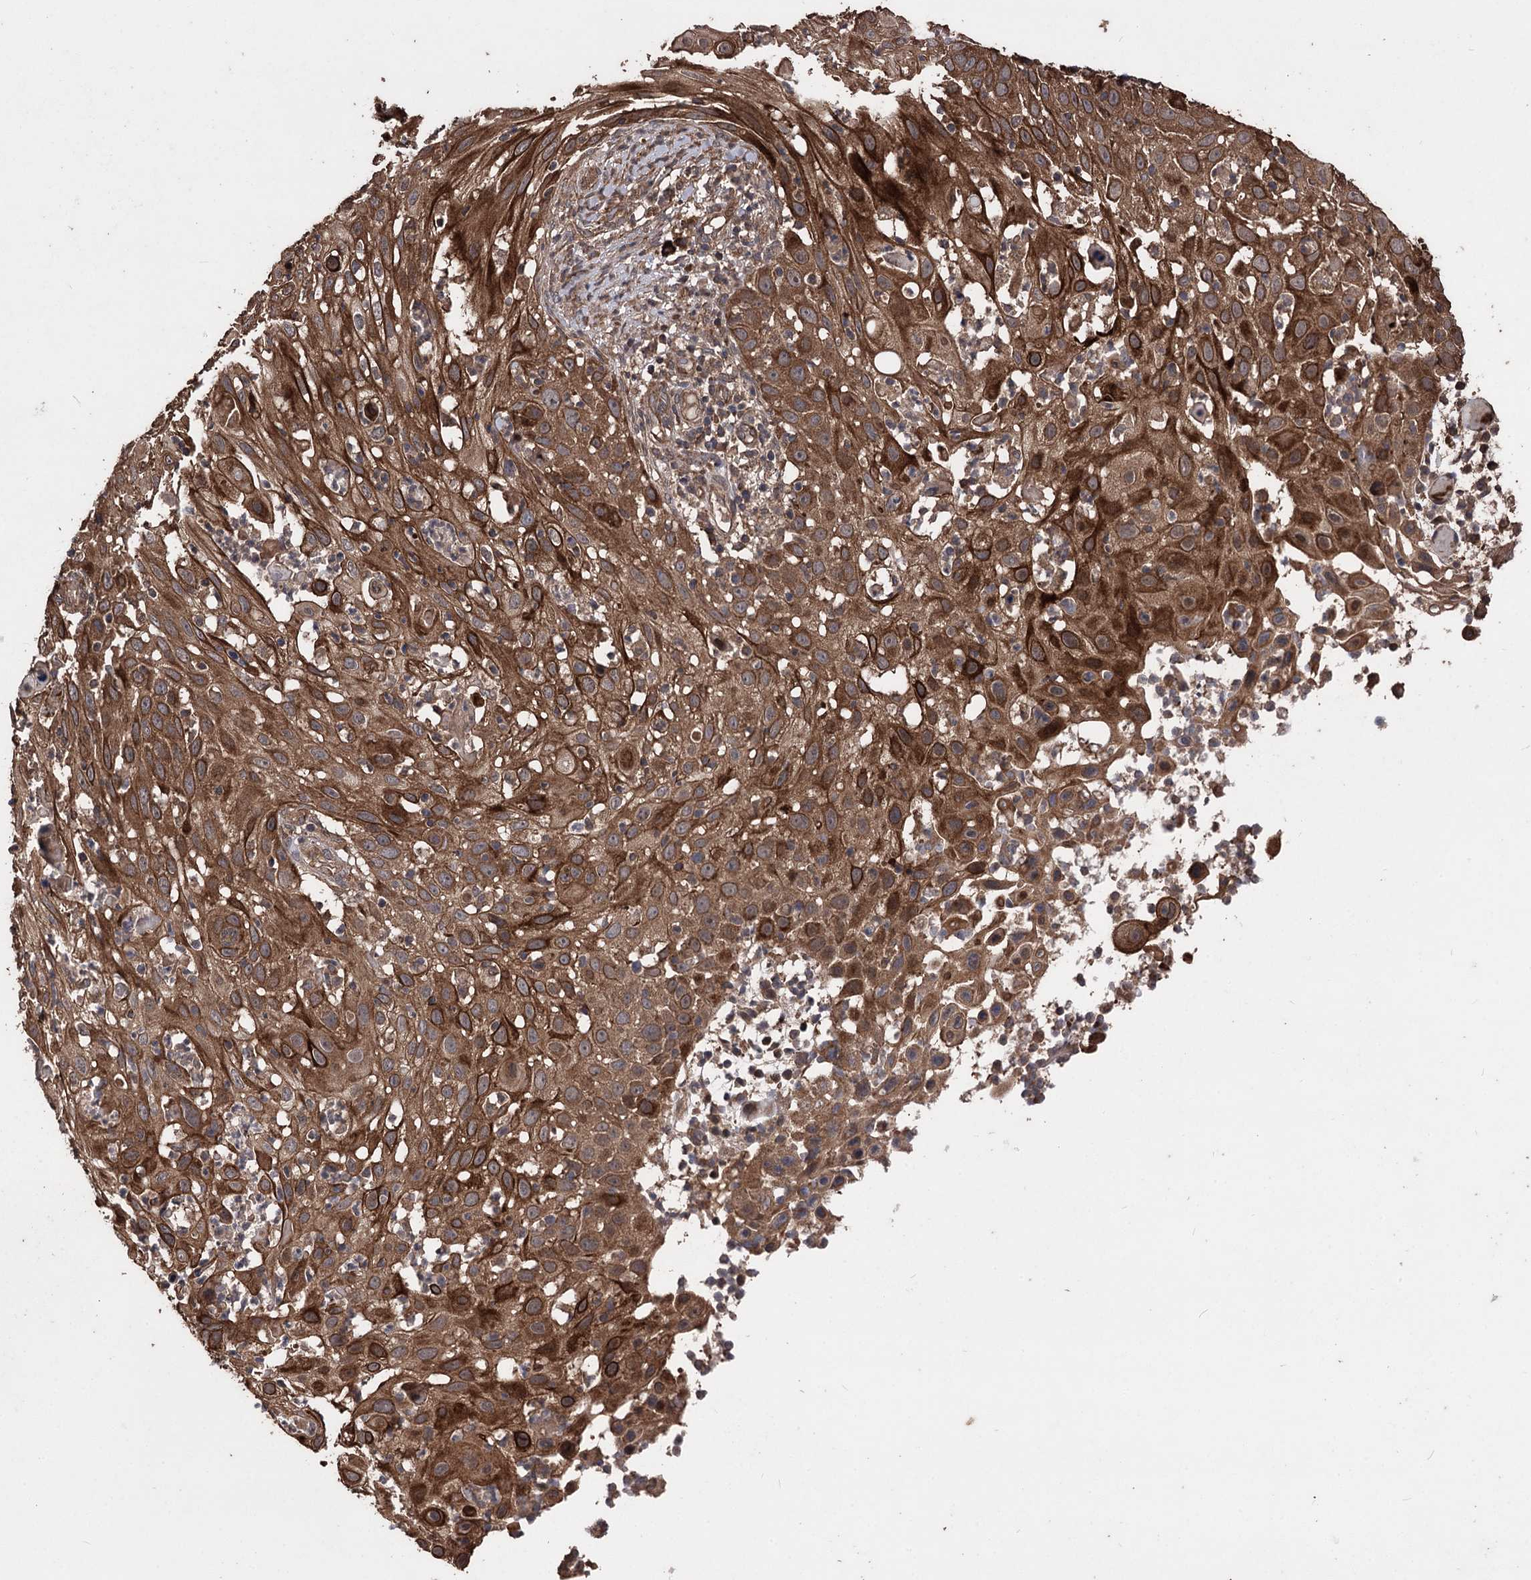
{"staining": {"intensity": "strong", "quantity": ">75%", "location": "cytoplasmic/membranous"}, "tissue": "skin cancer", "cell_type": "Tumor cells", "image_type": "cancer", "snomed": [{"axis": "morphology", "description": "Squamous cell carcinoma, NOS"}, {"axis": "topography", "description": "Skin"}], "caption": "Human squamous cell carcinoma (skin) stained with a brown dye demonstrates strong cytoplasmic/membranous positive staining in about >75% of tumor cells.", "gene": "RASSF3", "patient": {"sex": "female", "age": 44}}